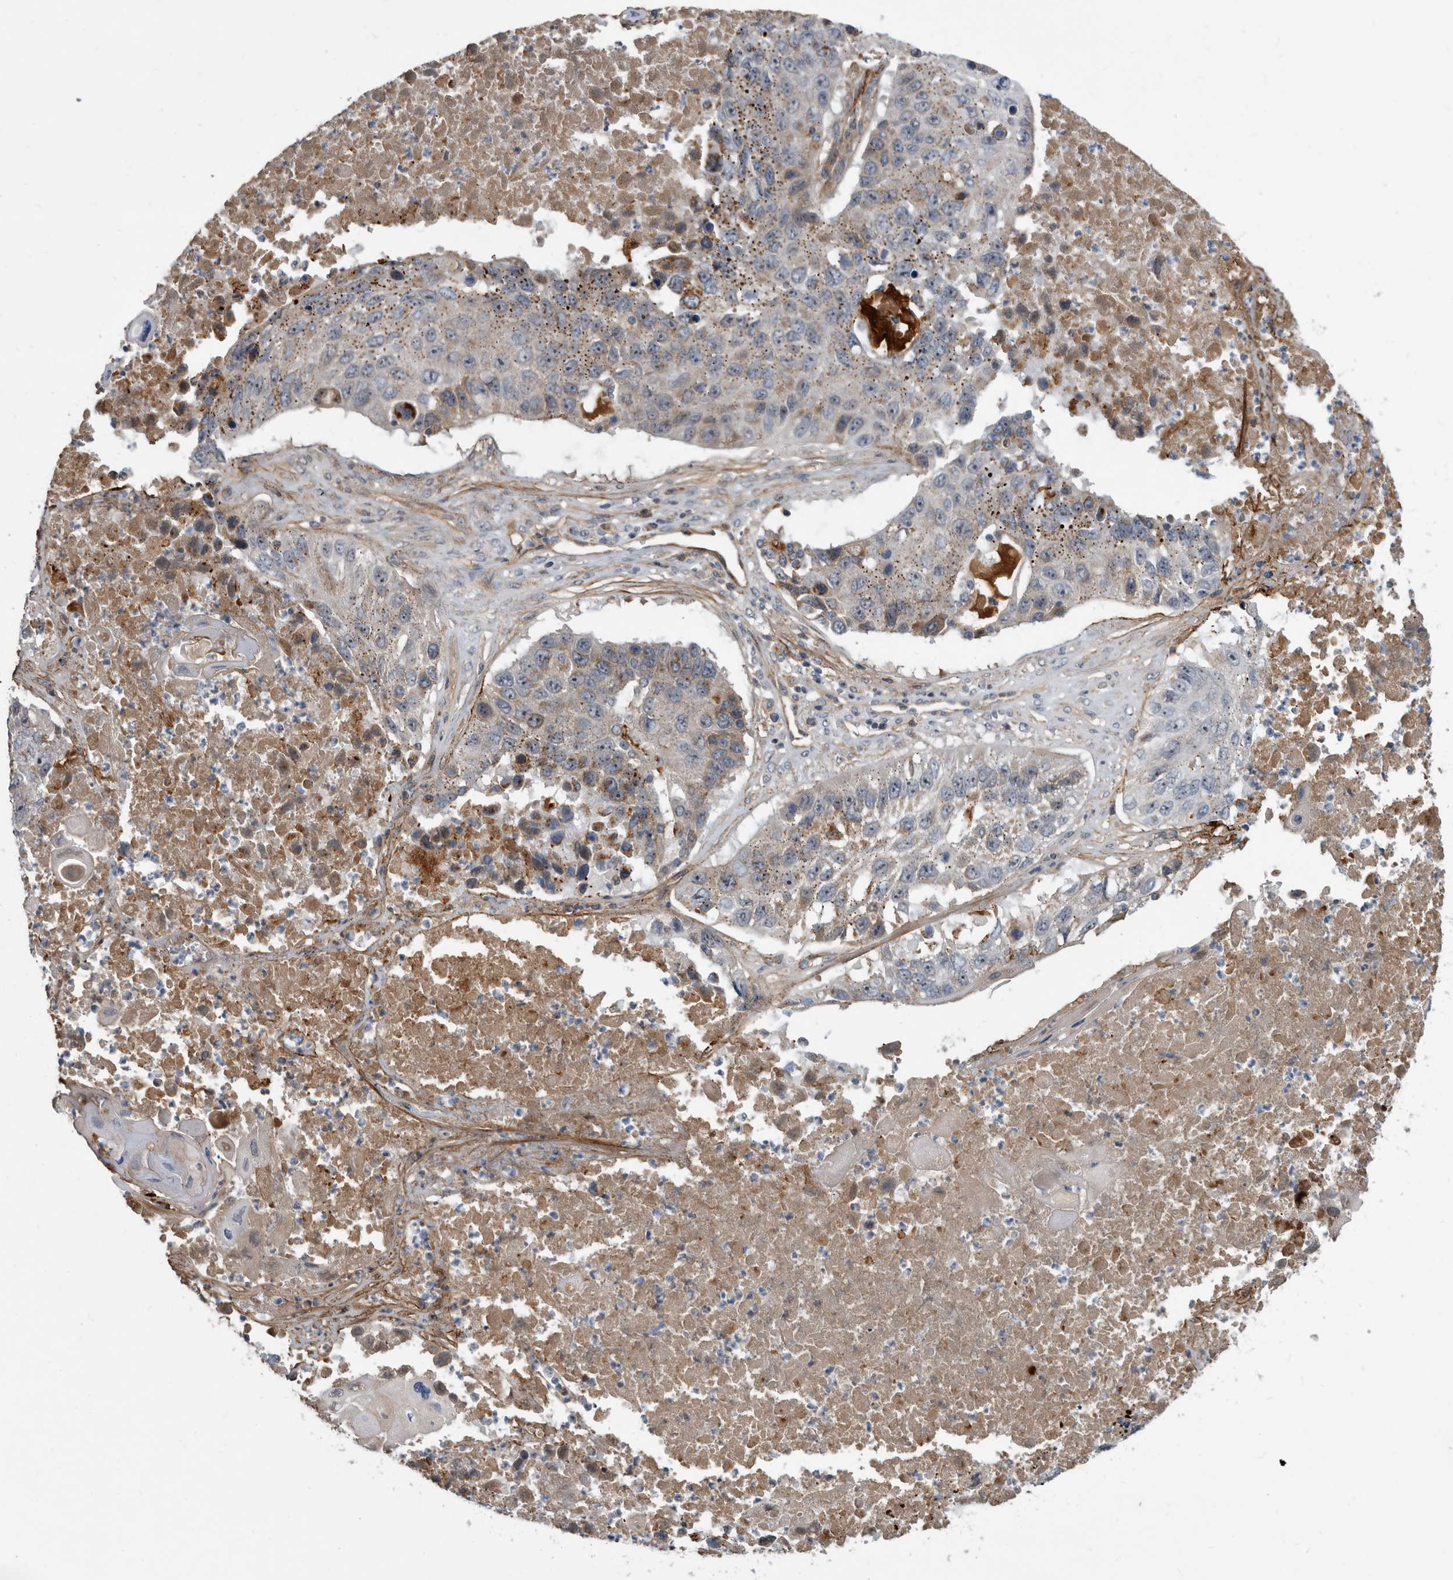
{"staining": {"intensity": "moderate", "quantity": "<25%", "location": "cytoplasmic/membranous"}, "tissue": "lung cancer", "cell_type": "Tumor cells", "image_type": "cancer", "snomed": [{"axis": "morphology", "description": "Squamous cell carcinoma, NOS"}, {"axis": "topography", "description": "Lung"}], "caption": "IHC (DAB) staining of human squamous cell carcinoma (lung) shows moderate cytoplasmic/membranous protein positivity in approximately <25% of tumor cells. The staining is performed using DAB brown chromogen to label protein expression. The nuclei are counter-stained blue using hematoxylin.", "gene": "PI15", "patient": {"sex": "male", "age": 61}}